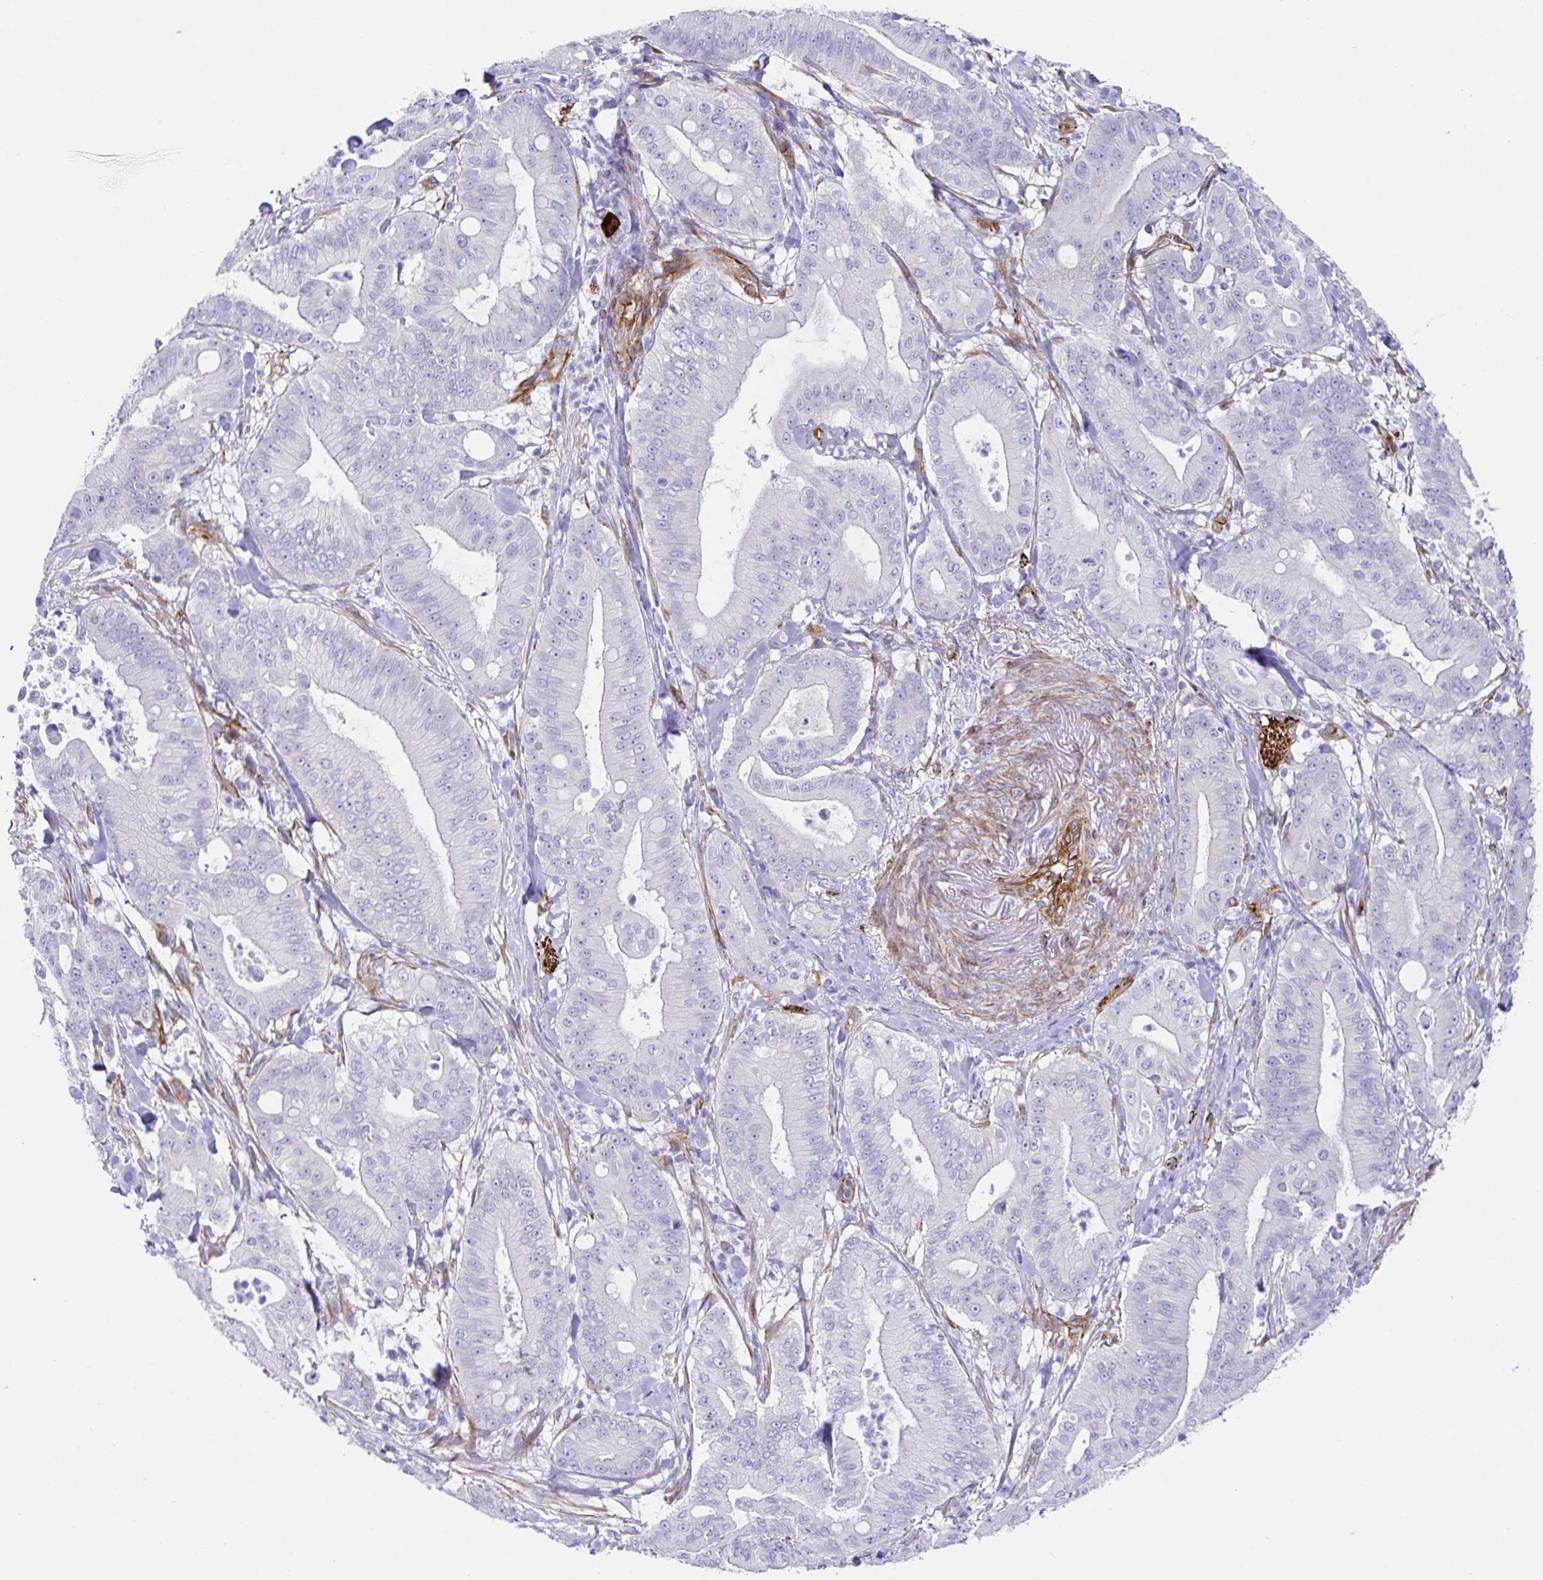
{"staining": {"intensity": "negative", "quantity": "none", "location": "none"}, "tissue": "pancreatic cancer", "cell_type": "Tumor cells", "image_type": "cancer", "snomed": [{"axis": "morphology", "description": "Adenocarcinoma, NOS"}, {"axis": "topography", "description": "Pancreas"}], "caption": "IHC micrograph of neoplastic tissue: human adenocarcinoma (pancreatic) stained with DAB (3,3'-diaminobenzidine) reveals no significant protein positivity in tumor cells. The staining was performed using DAB to visualize the protein expression in brown, while the nuclei were stained in blue with hematoxylin (Magnification: 20x).", "gene": "DOCK1", "patient": {"sex": "male", "age": 71}}